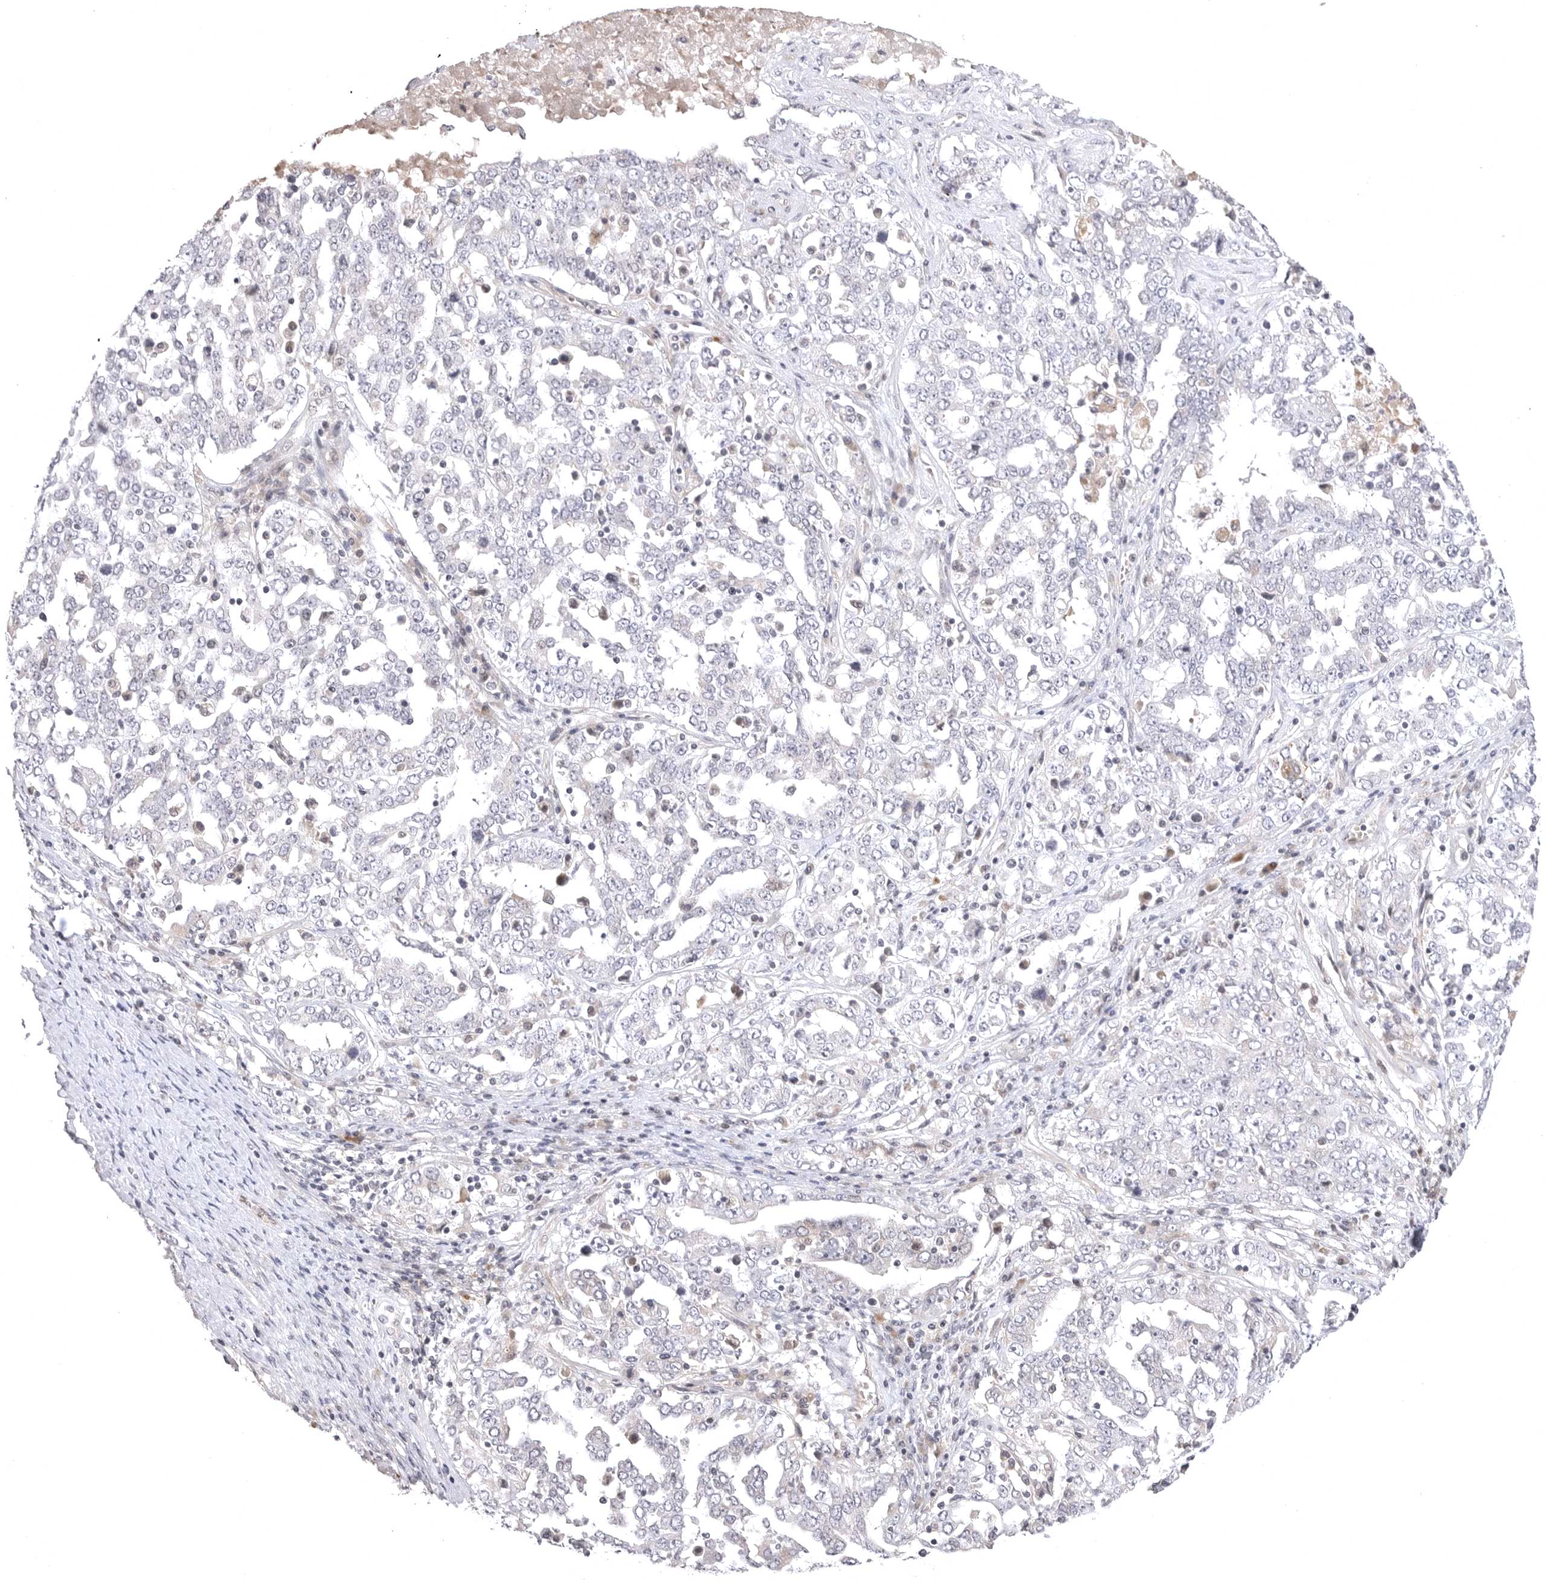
{"staining": {"intensity": "weak", "quantity": "<25%", "location": "cytoplasmic/membranous"}, "tissue": "ovarian cancer", "cell_type": "Tumor cells", "image_type": "cancer", "snomed": [{"axis": "morphology", "description": "Carcinoma, endometroid"}, {"axis": "topography", "description": "Ovary"}], "caption": "An image of endometroid carcinoma (ovarian) stained for a protein demonstrates no brown staining in tumor cells.", "gene": "CD300LD", "patient": {"sex": "female", "age": 62}}